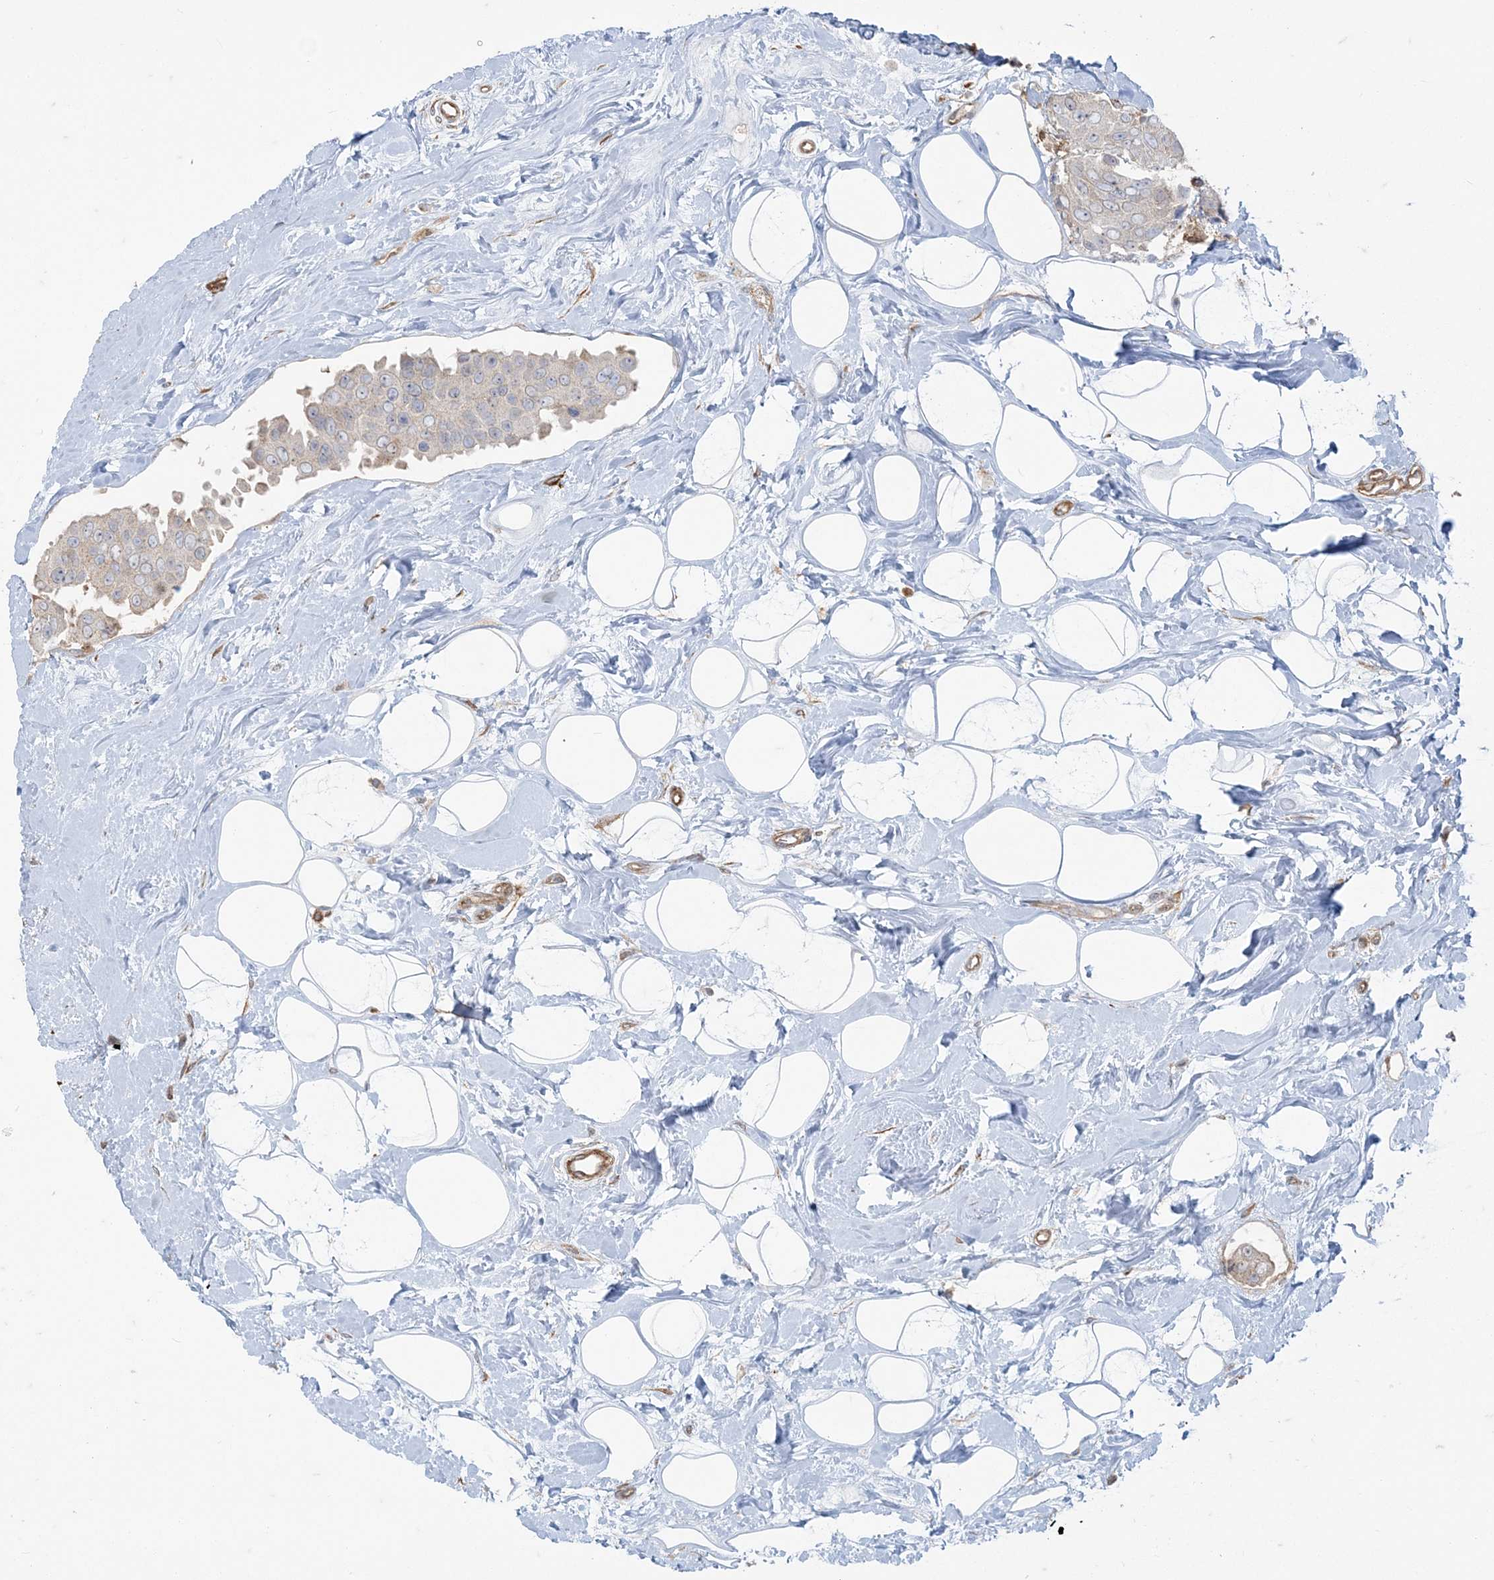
{"staining": {"intensity": "negative", "quantity": "none", "location": "none"}, "tissue": "breast cancer", "cell_type": "Tumor cells", "image_type": "cancer", "snomed": [{"axis": "morphology", "description": "Normal tissue, NOS"}, {"axis": "morphology", "description": "Duct carcinoma"}, {"axis": "topography", "description": "Breast"}], "caption": "IHC micrograph of neoplastic tissue: infiltrating ductal carcinoma (breast) stained with DAB (3,3'-diaminobenzidine) exhibits no significant protein staining in tumor cells.", "gene": "DERL3", "patient": {"sex": "female", "age": 39}}